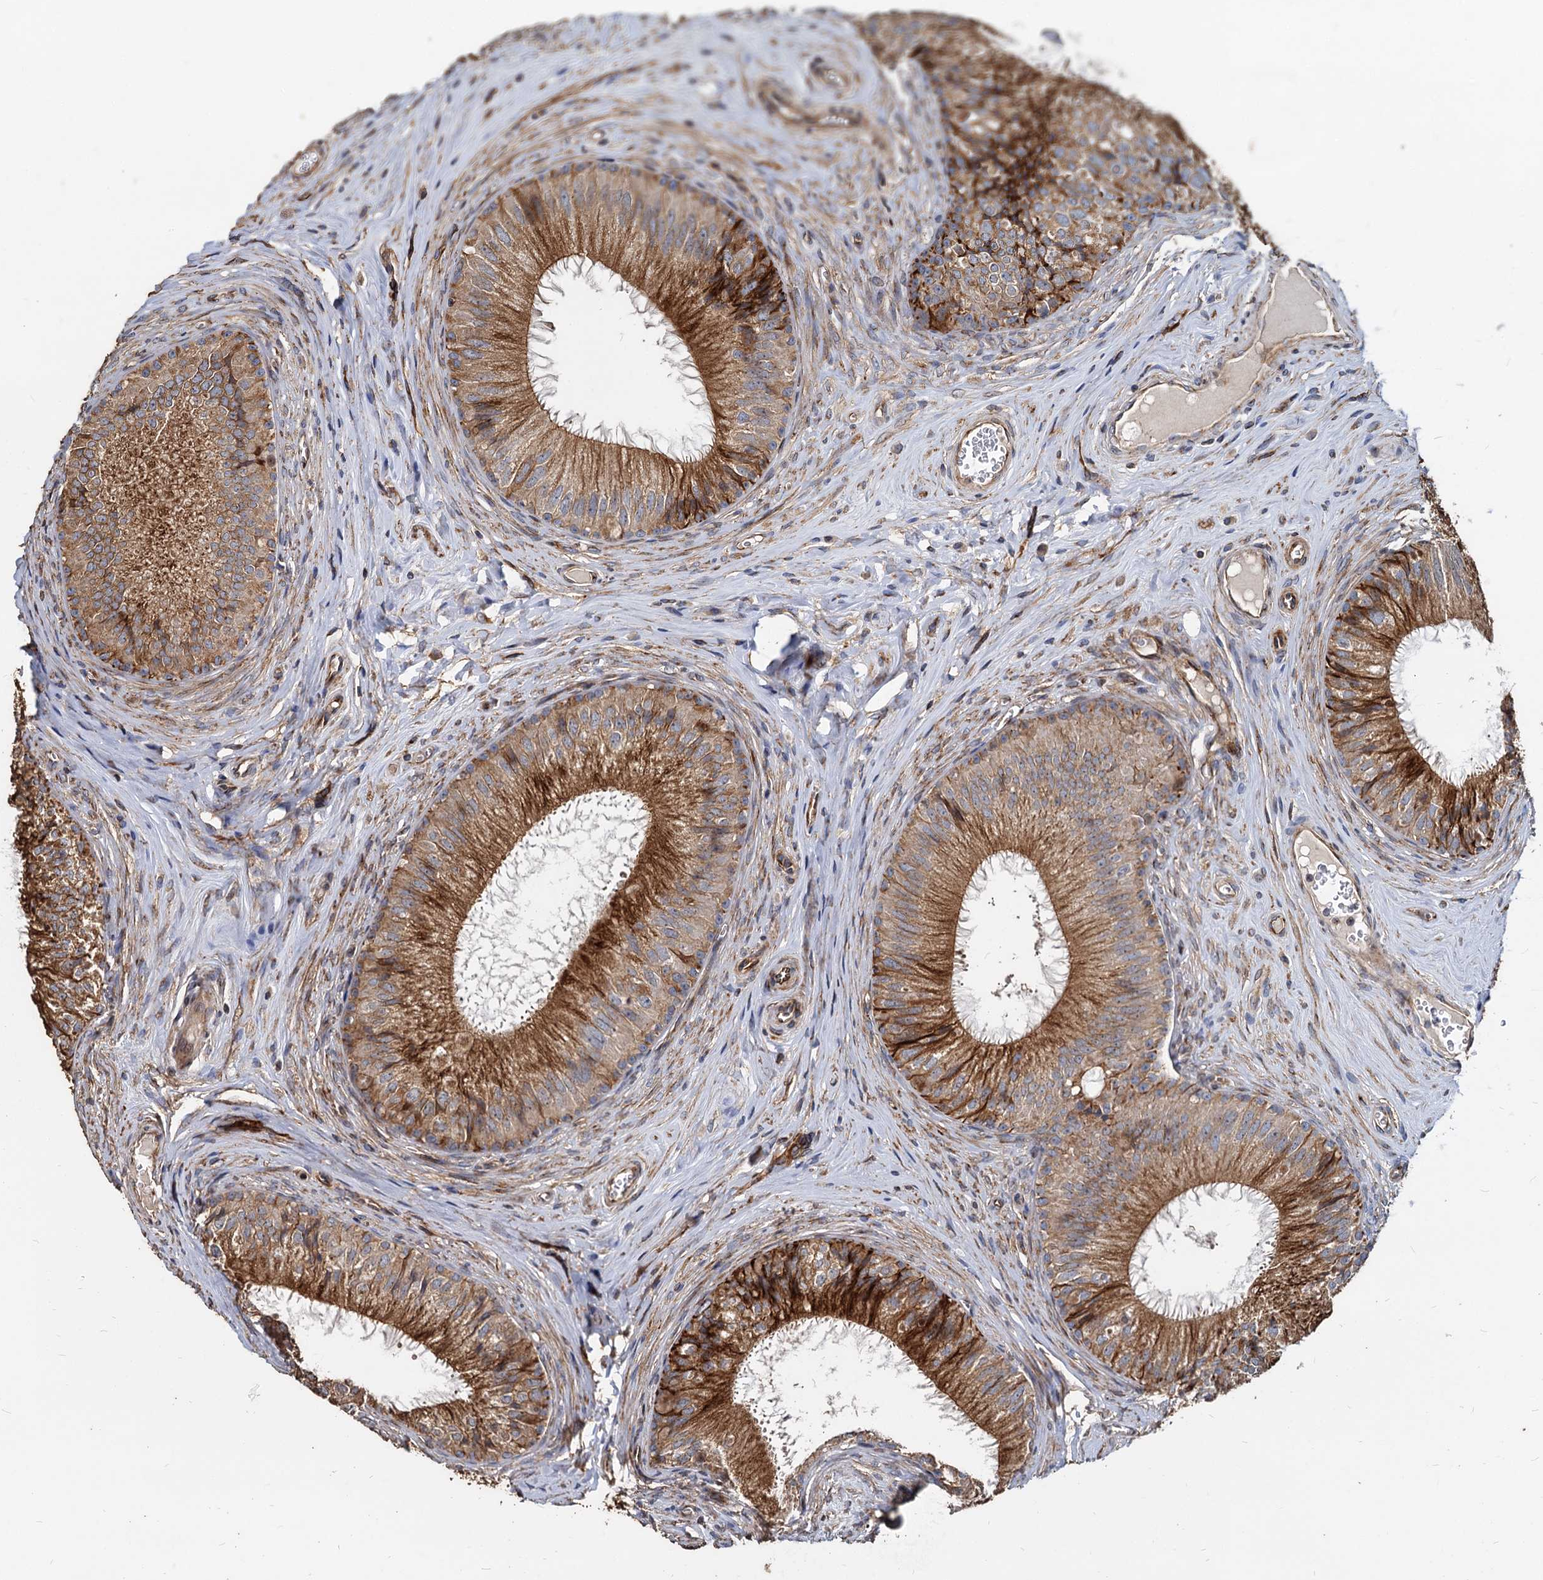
{"staining": {"intensity": "strong", "quantity": ">75%", "location": "cytoplasmic/membranous"}, "tissue": "epididymis", "cell_type": "Glandular cells", "image_type": "normal", "snomed": [{"axis": "morphology", "description": "Normal tissue, NOS"}, {"axis": "topography", "description": "Epididymis"}], "caption": "Human epididymis stained for a protein (brown) displays strong cytoplasmic/membranous positive expression in approximately >75% of glandular cells.", "gene": "DEPDC4", "patient": {"sex": "male", "age": 46}}